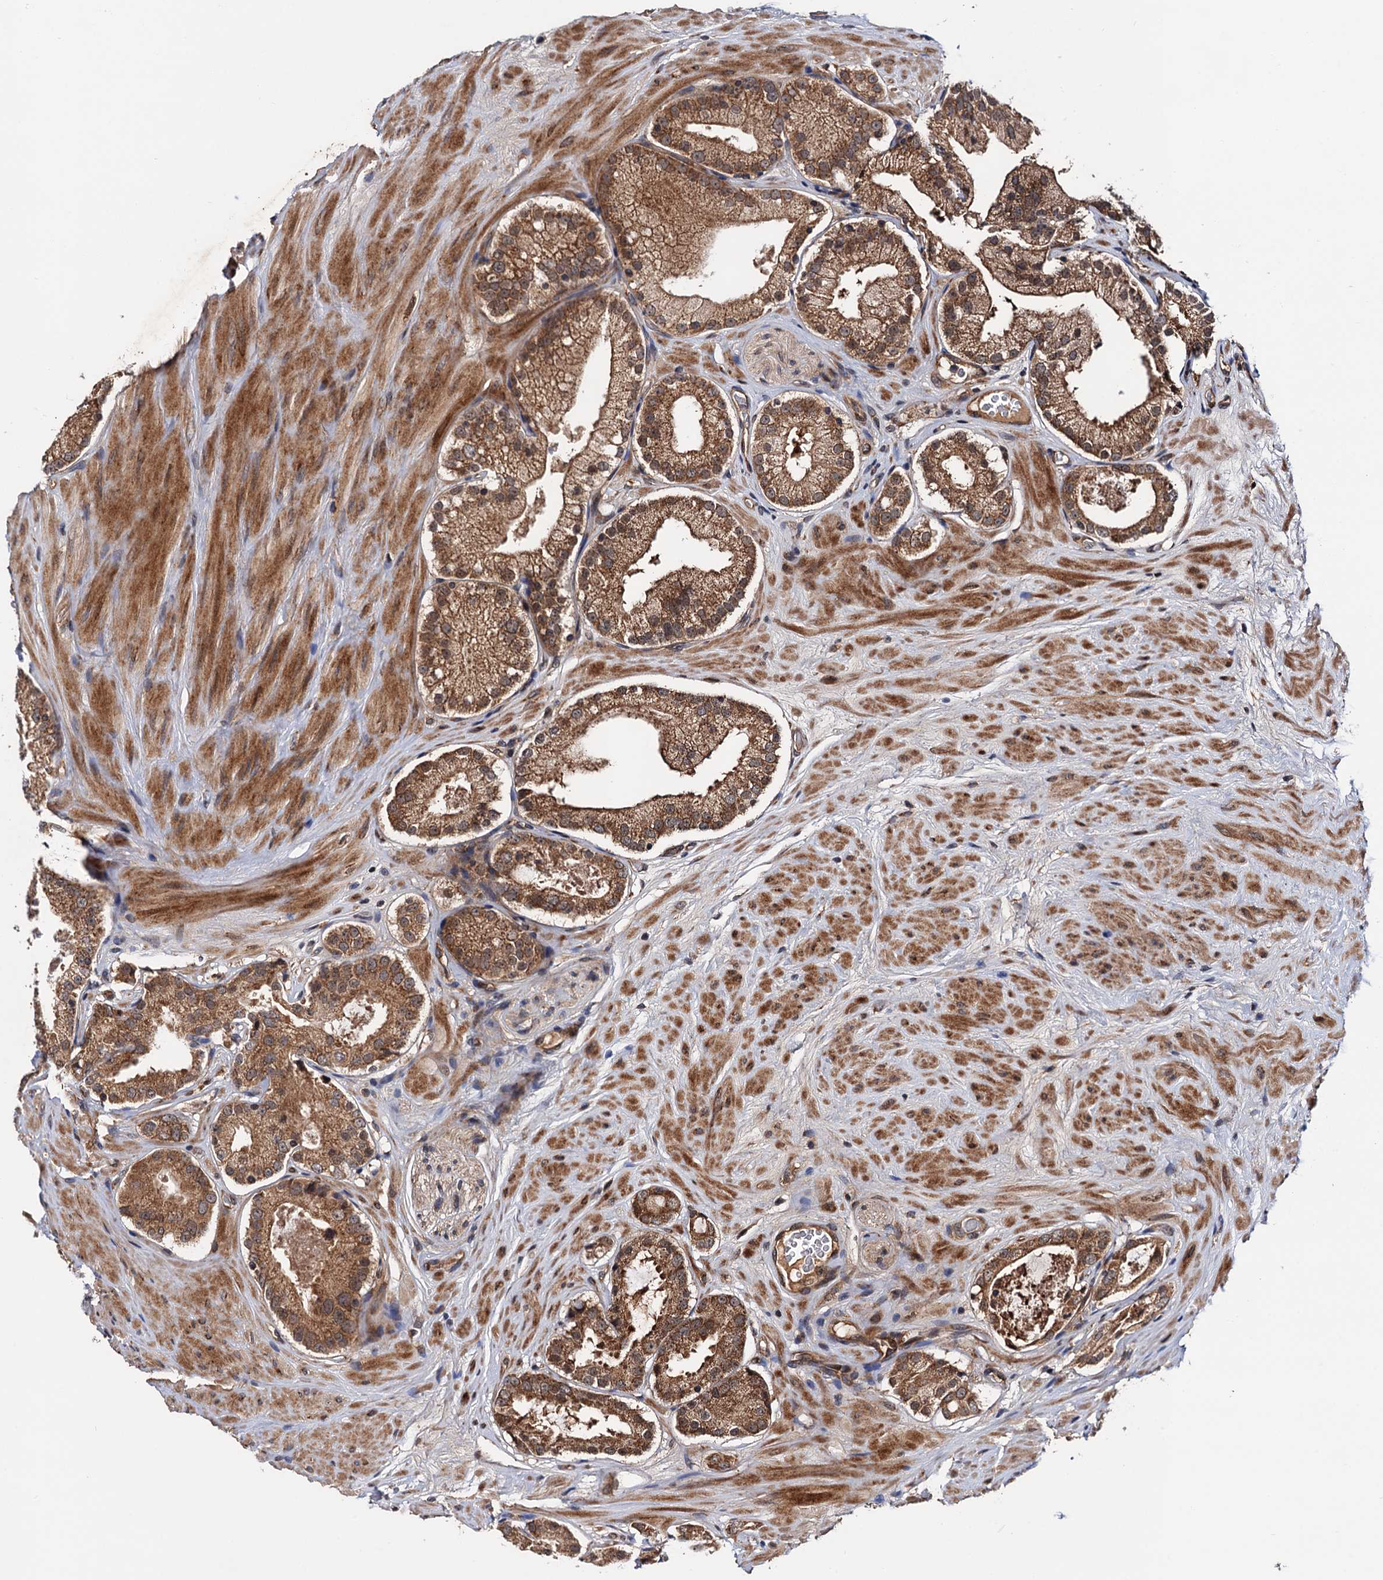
{"staining": {"intensity": "moderate", "quantity": ">75%", "location": "cytoplasmic/membranous"}, "tissue": "prostate cancer", "cell_type": "Tumor cells", "image_type": "cancer", "snomed": [{"axis": "morphology", "description": "Adenocarcinoma, High grade"}, {"axis": "topography", "description": "Prostate"}], "caption": "Protein staining exhibits moderate cytoplasmic/membranous positivity in about >75% of tumor cells in prostate cancer.", "gene": "NAA16", "patient": {"sex": "male", "age": 65}}